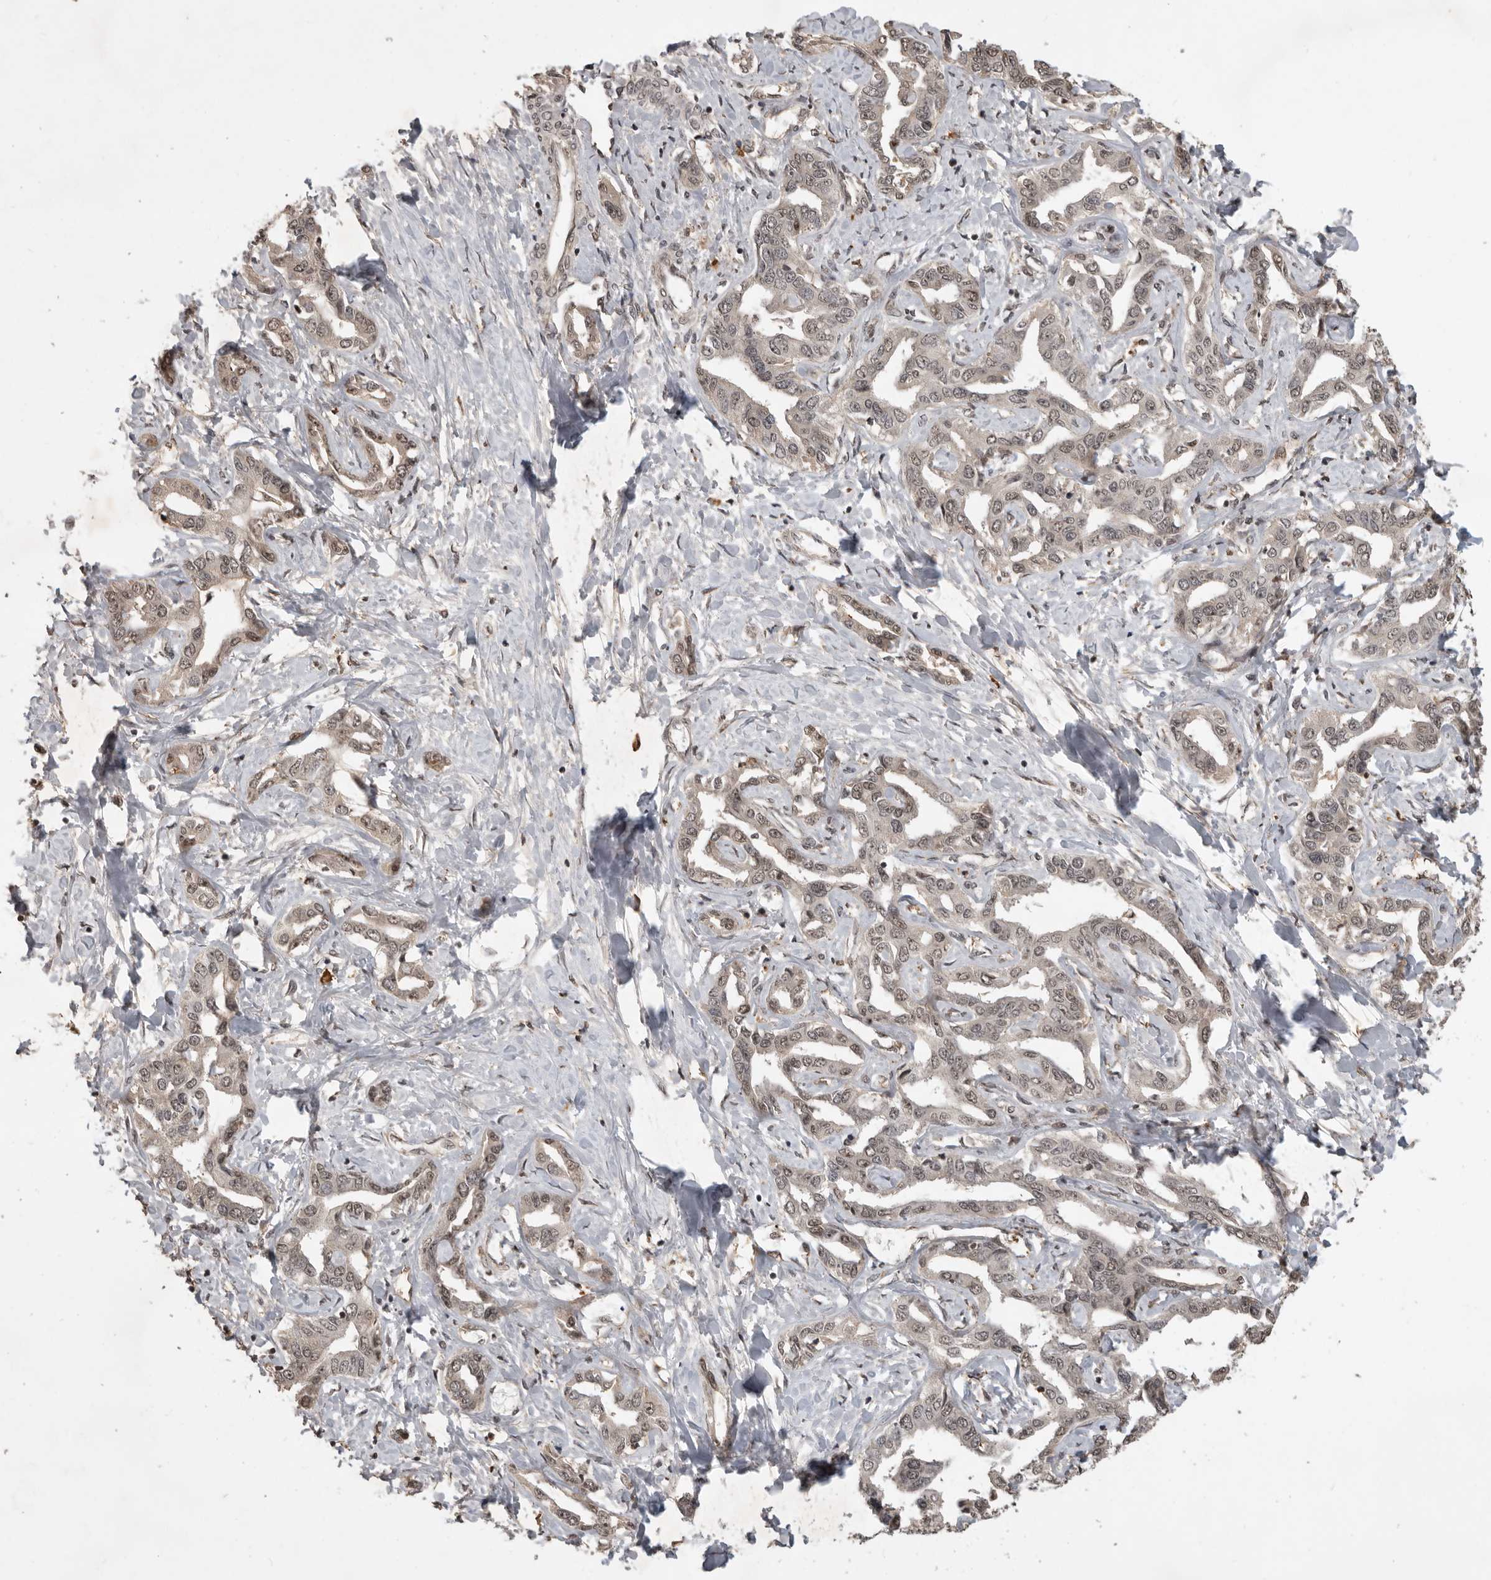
{"staining": {"intensity": "weak", "quantity": "25%-75%", "location": "nuclear"}, "tissue": "liver cancer", "cell_type": "Tumor cells", "image_type": "cancer", "snomed": [{"axis": "morphology", "description": "Cholangiocarcinoma"}, {"axis": "topography", "description": "Liver"}], "caption": "IHC photomicrograph of neoplastic tissue: cholangiocarcinoma (liver) stained using IHC exhibits low levels of weak protein expression localized specifically in the nuclear of tumor cells, appearing as a nuclear brown color.", "gene": "CBLL1", "patient": {"sex": "male", "age": 59}}